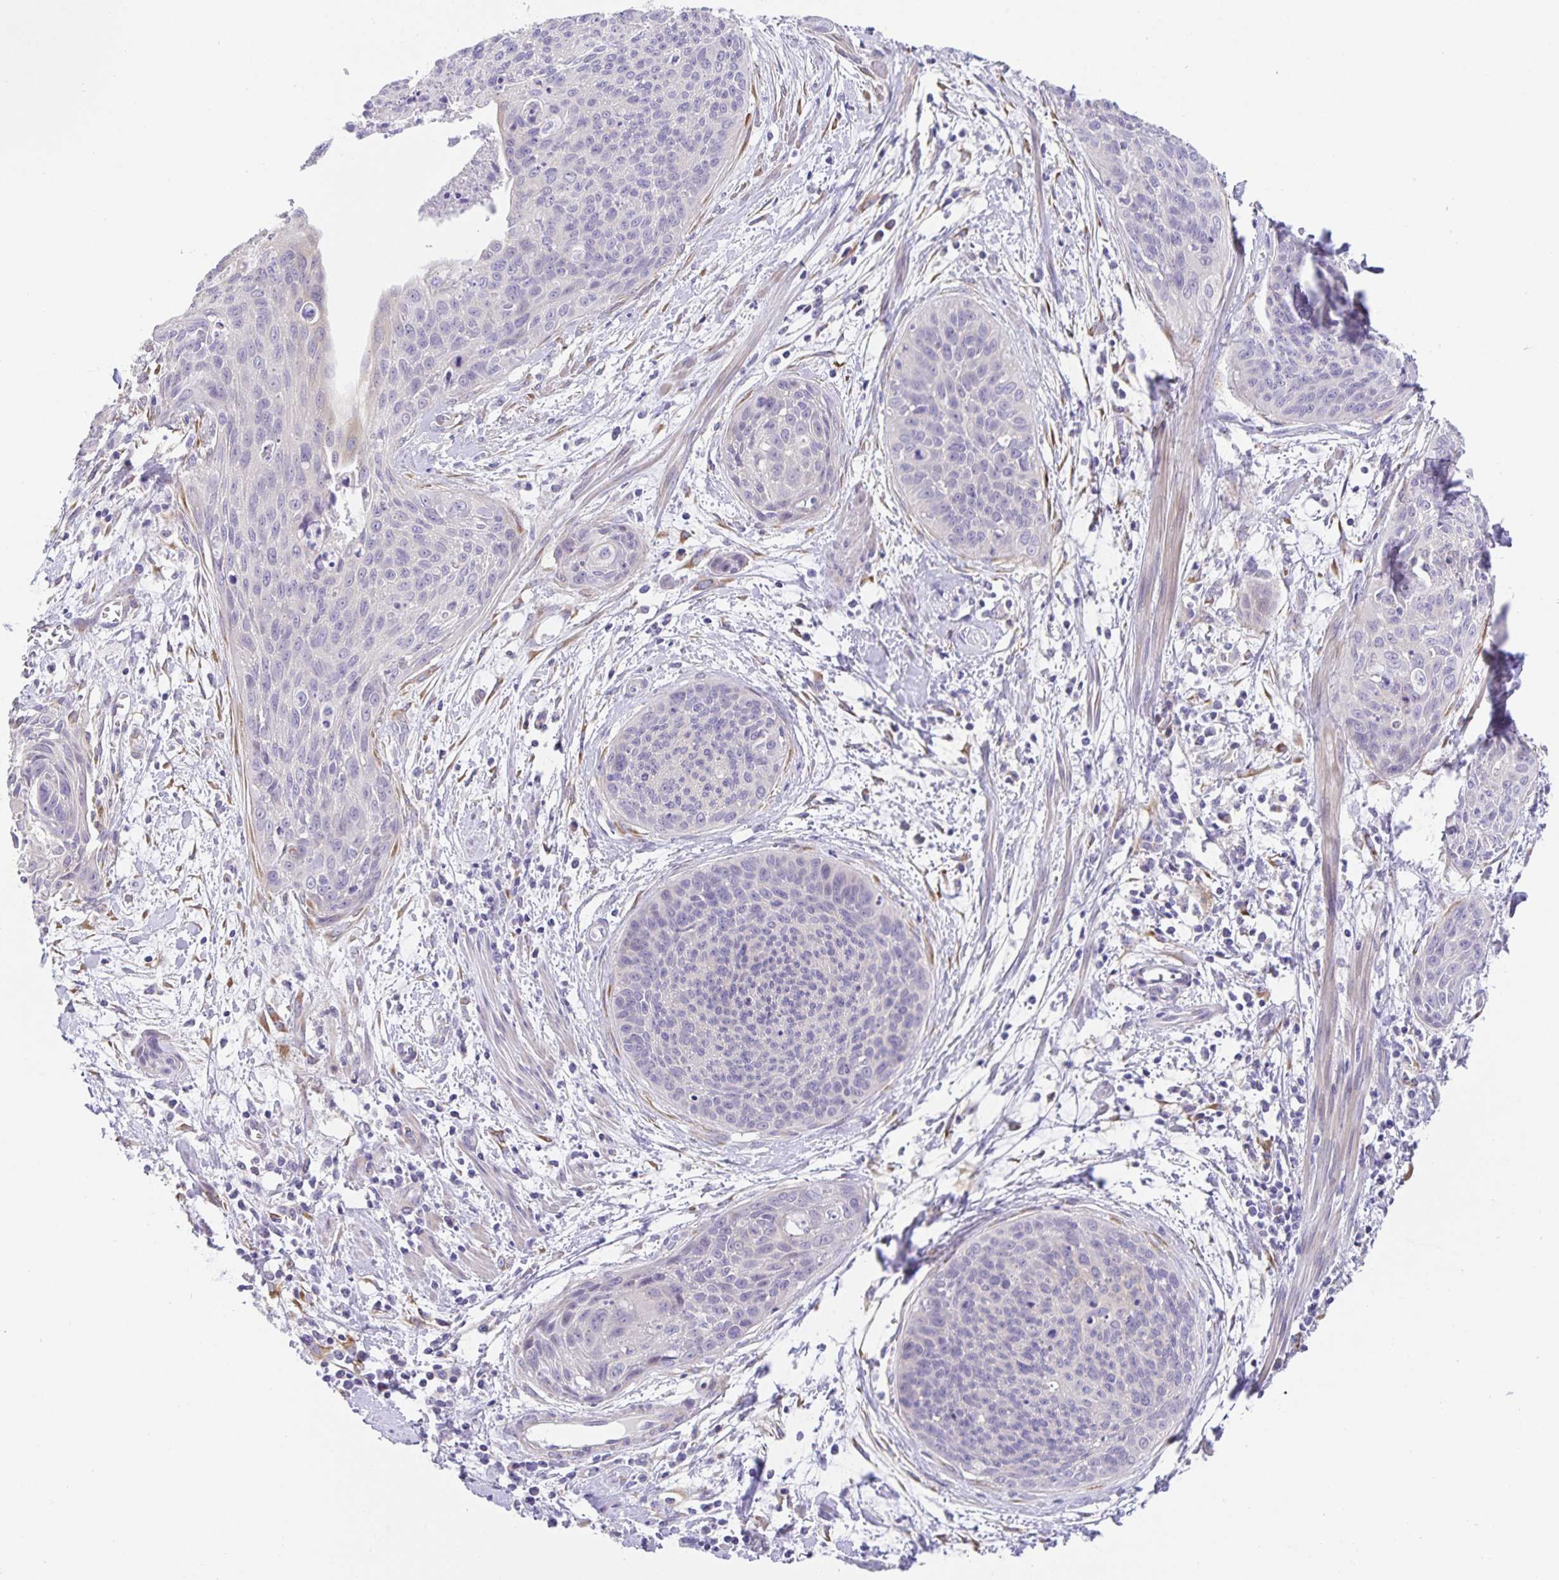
{"staining": {"intensity": "negative", "quantity": "none", "location": "none"}, "tissue": "cervical cancer", "cell_type": "Tumor cells", "image_type": "cancer", "snomed": [{"axis": "morphology", "description": "Squamous cell carcinoma, NOS"}, {"axis": "topography", "description": "Cervix"}], "caption": "Tumor cells are negative for protein expression in human cervical cancer.", "gene": "PRR36", "patient": {"sex": "female", "age": 55}}